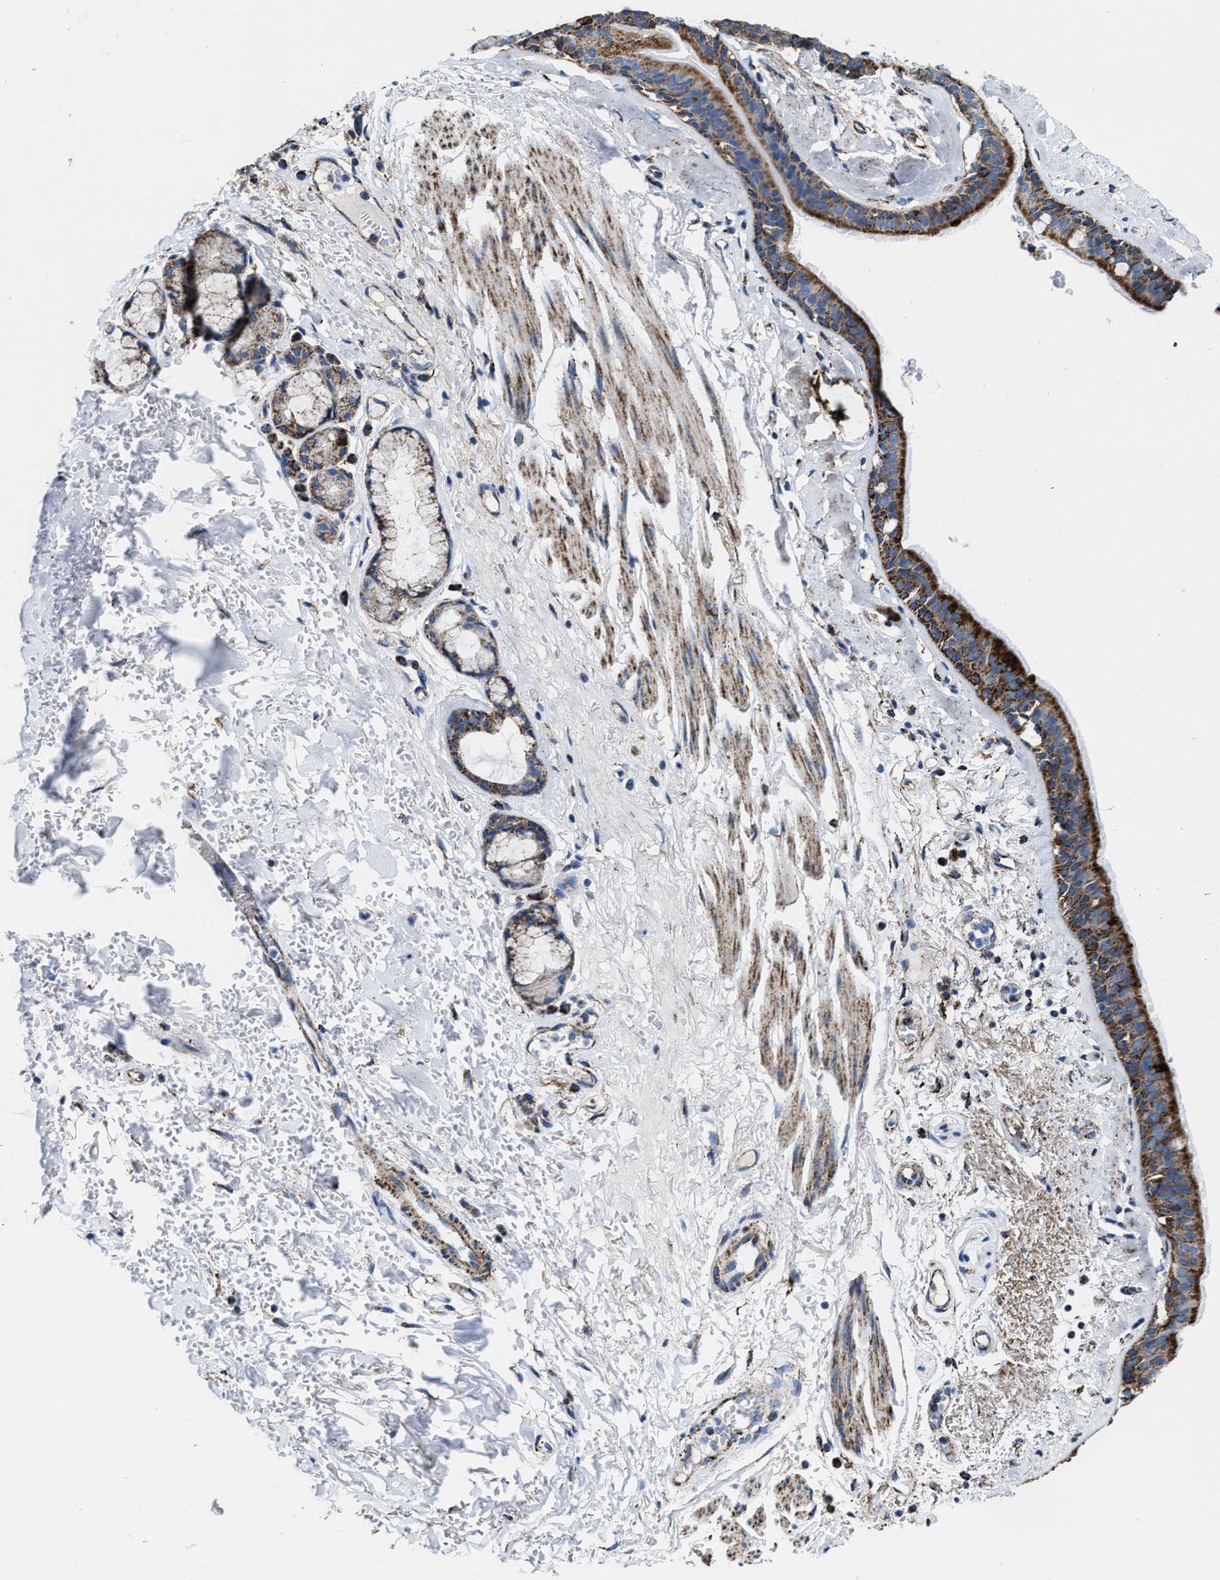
{"staining": {"intensity": "strong", "quantity": ">75%", "location": "cytoplasmic/membranous"}, "tissue": "bronchus", "cell_type": "Respiratory epithelial cells", "image_type": "normal", "snomed": [{"axis": "morphology", "description": "Normal tissue, NOS"}, {"axis": "topography", "description": "Cartilage tissue"}], "caption": "Immunohistochemical staining of unremarkable human bronchus shows >75% levels of strong cytoplasmic/membranous protein expression in approximately >75% of respiratory epithelial cells.", "gene": "ALDH1B1", "patient": {"sex": "female", "age": 63}}